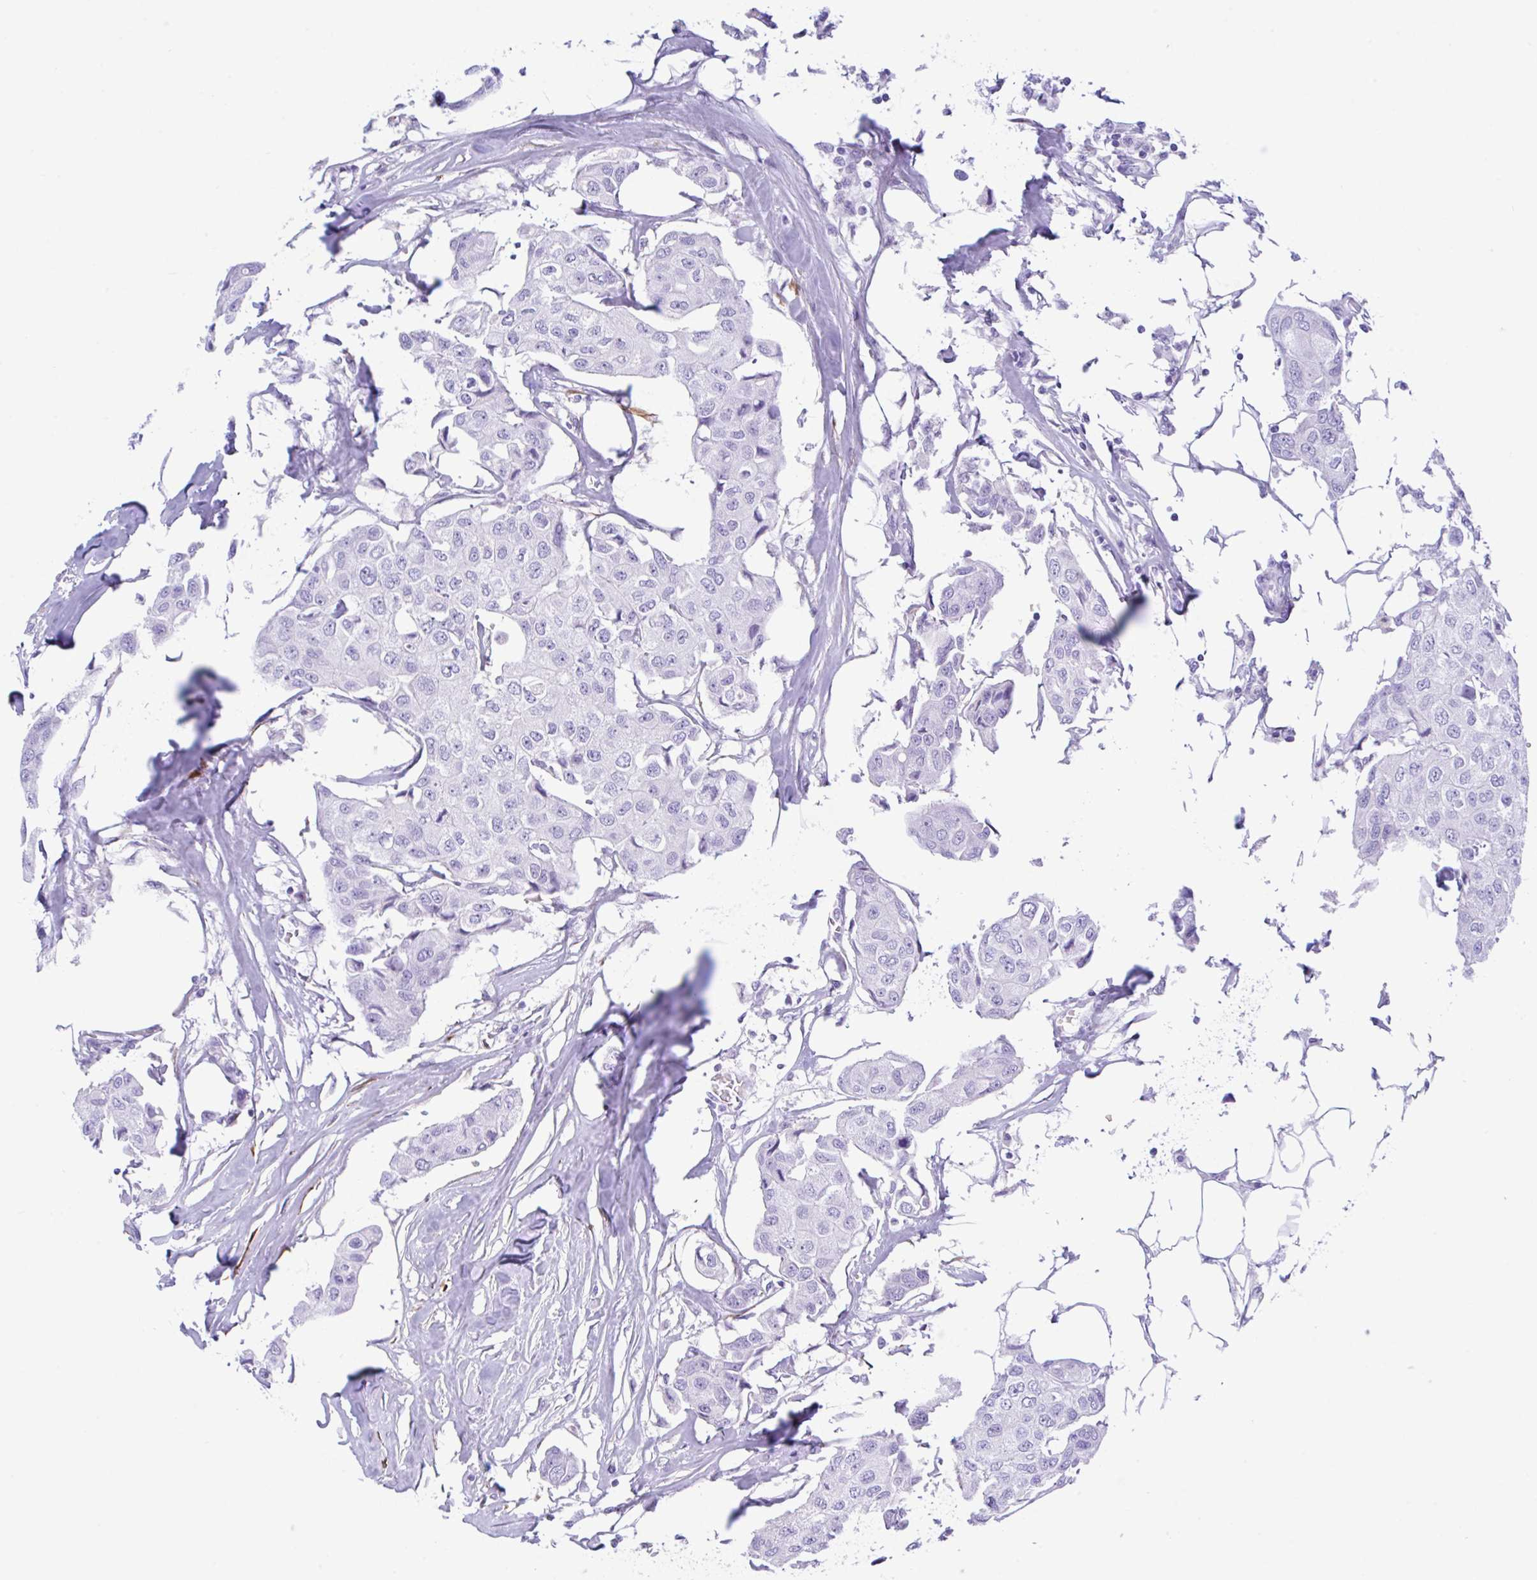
{"staining": {"intensity": "negative", "quantity": "none", "location": "none"}, "tissue": "breast cancer", "cell_type": "Tumor cells", "image_type": "cancer", "snomed": [{"axis": "morphology", "description": "Duct carcinoma"}, {"axis": "topography", "description": "Breast"}, {"axis": "topography", "description": "Lymph node"}], "caption": "Breast invasive ductal carcinoma was stained to show a protein in brown. There is no significant positivity in tumor cells. (DAB IHC visualized using brightfield microscopy, high magnification).", "gene": "NDUFAF8", "patient": {"sex": "female", "age": 80}}